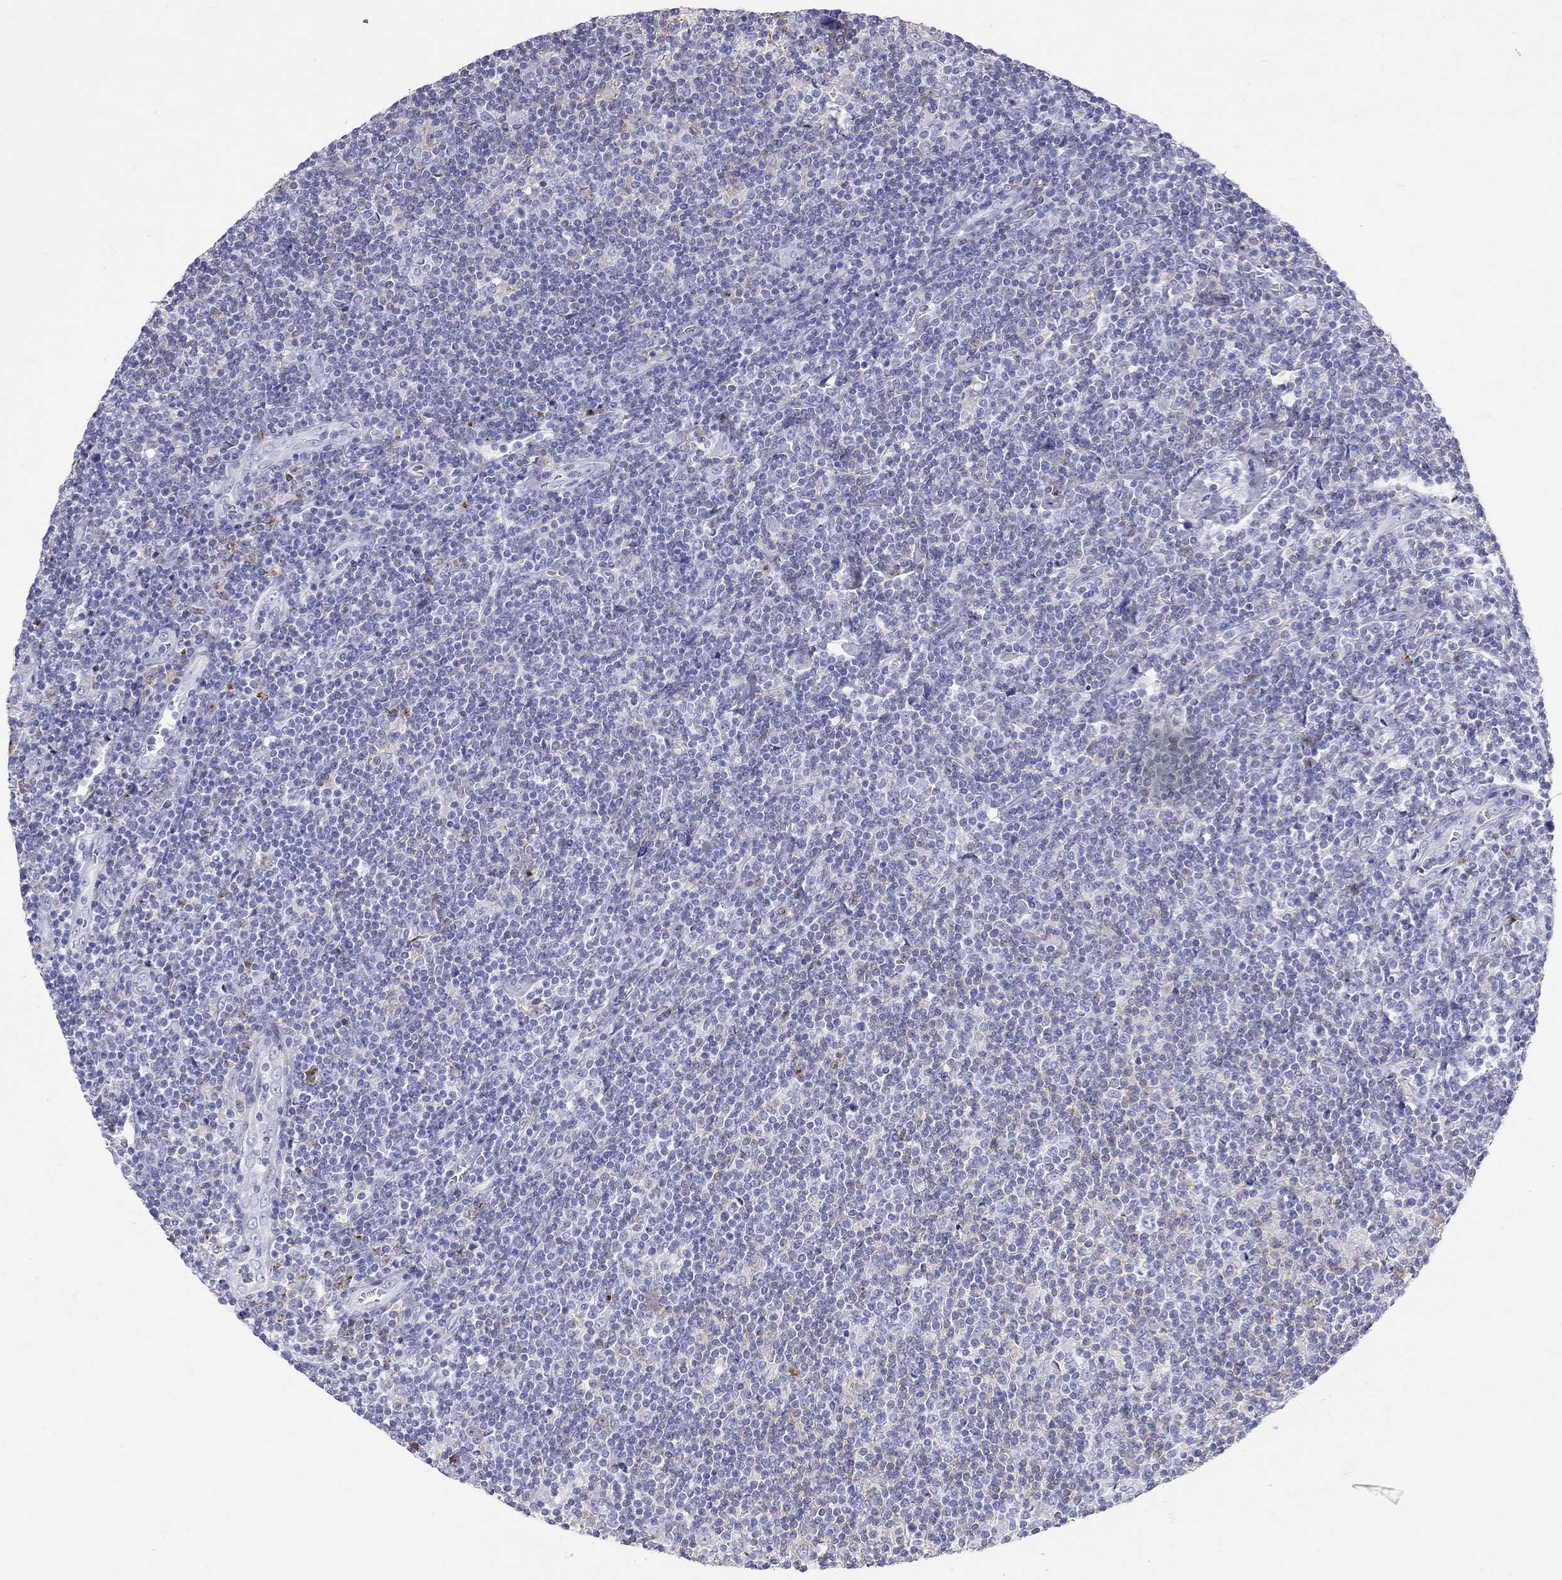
{"staining": {"intensity": "negative", "quantity": "none", "location": "none"}, "tissue": "lymphoma", "cell_type": "Tumor cells", "image_type": "cancer", "snomed": [{"axis": "morphology", "description": "Hodgkin's disease, NOS"}, {"axis": "topography", "description": "Lymph node"}], "caption": "Micrograph shows no protein positivity in tumor cells of lymphoma tissue. The staining was performed using DAB to visualize the protein expression in brown, while the nuclei were stained in blue with hematoxylin (Magnification: 20x).", "gene": "HLA-DQB2", "patient": {"sex": "male", "age": 40}}